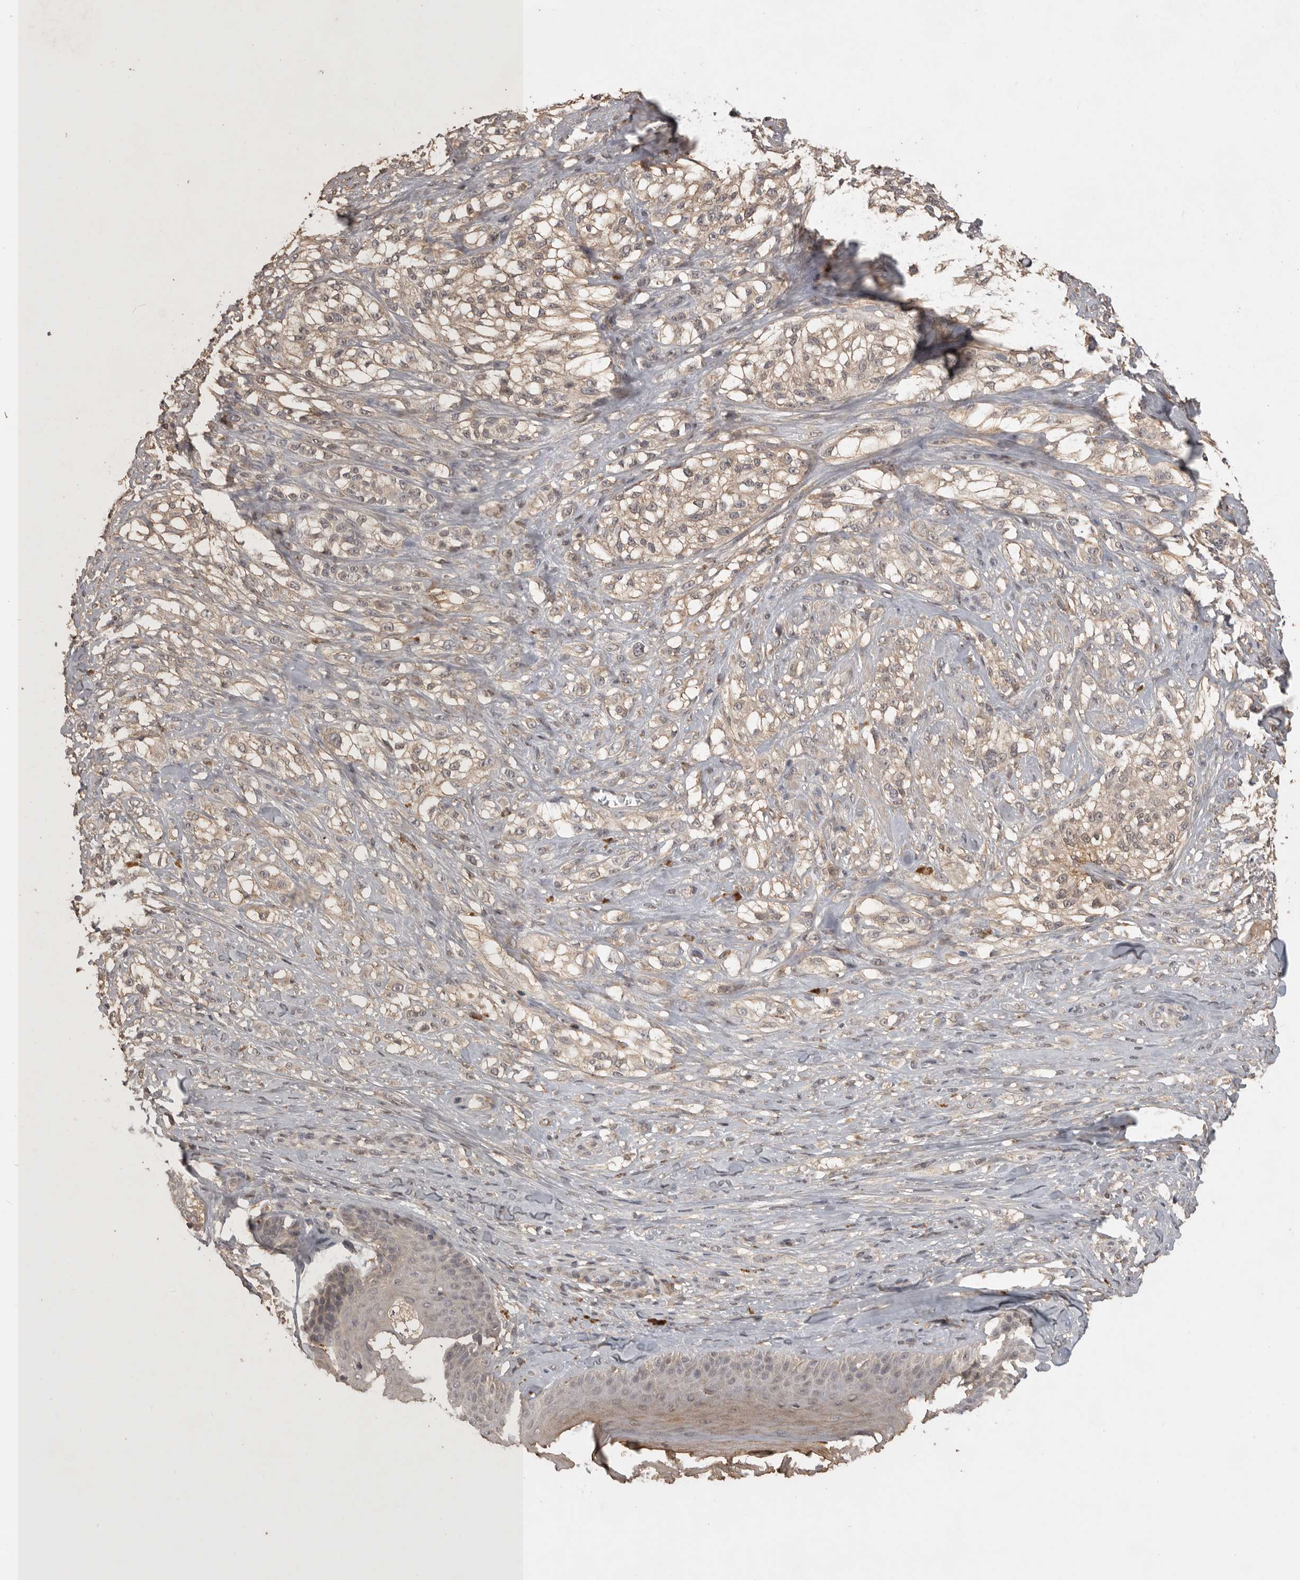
{"staining": {"intensity": "weak", "quantity": ">75%", "location": "cytoplasmic/membranous"}, "tissue": "melanoma", "cell_type": "Tumor cells", "image_type": "cancer", "snomed": [{"axis": "morphology", "description": "Malignant melanoma, NOS"}, {"axis": "topography", "description": "Skin of head"}], "caption": "Weak cytoplasmic/membranous positivity is identified in about >75% of tumor cells in malignant melanoma.", "gene": "ADAMTS4", "patient": {"sex": "male", "age": 83}}